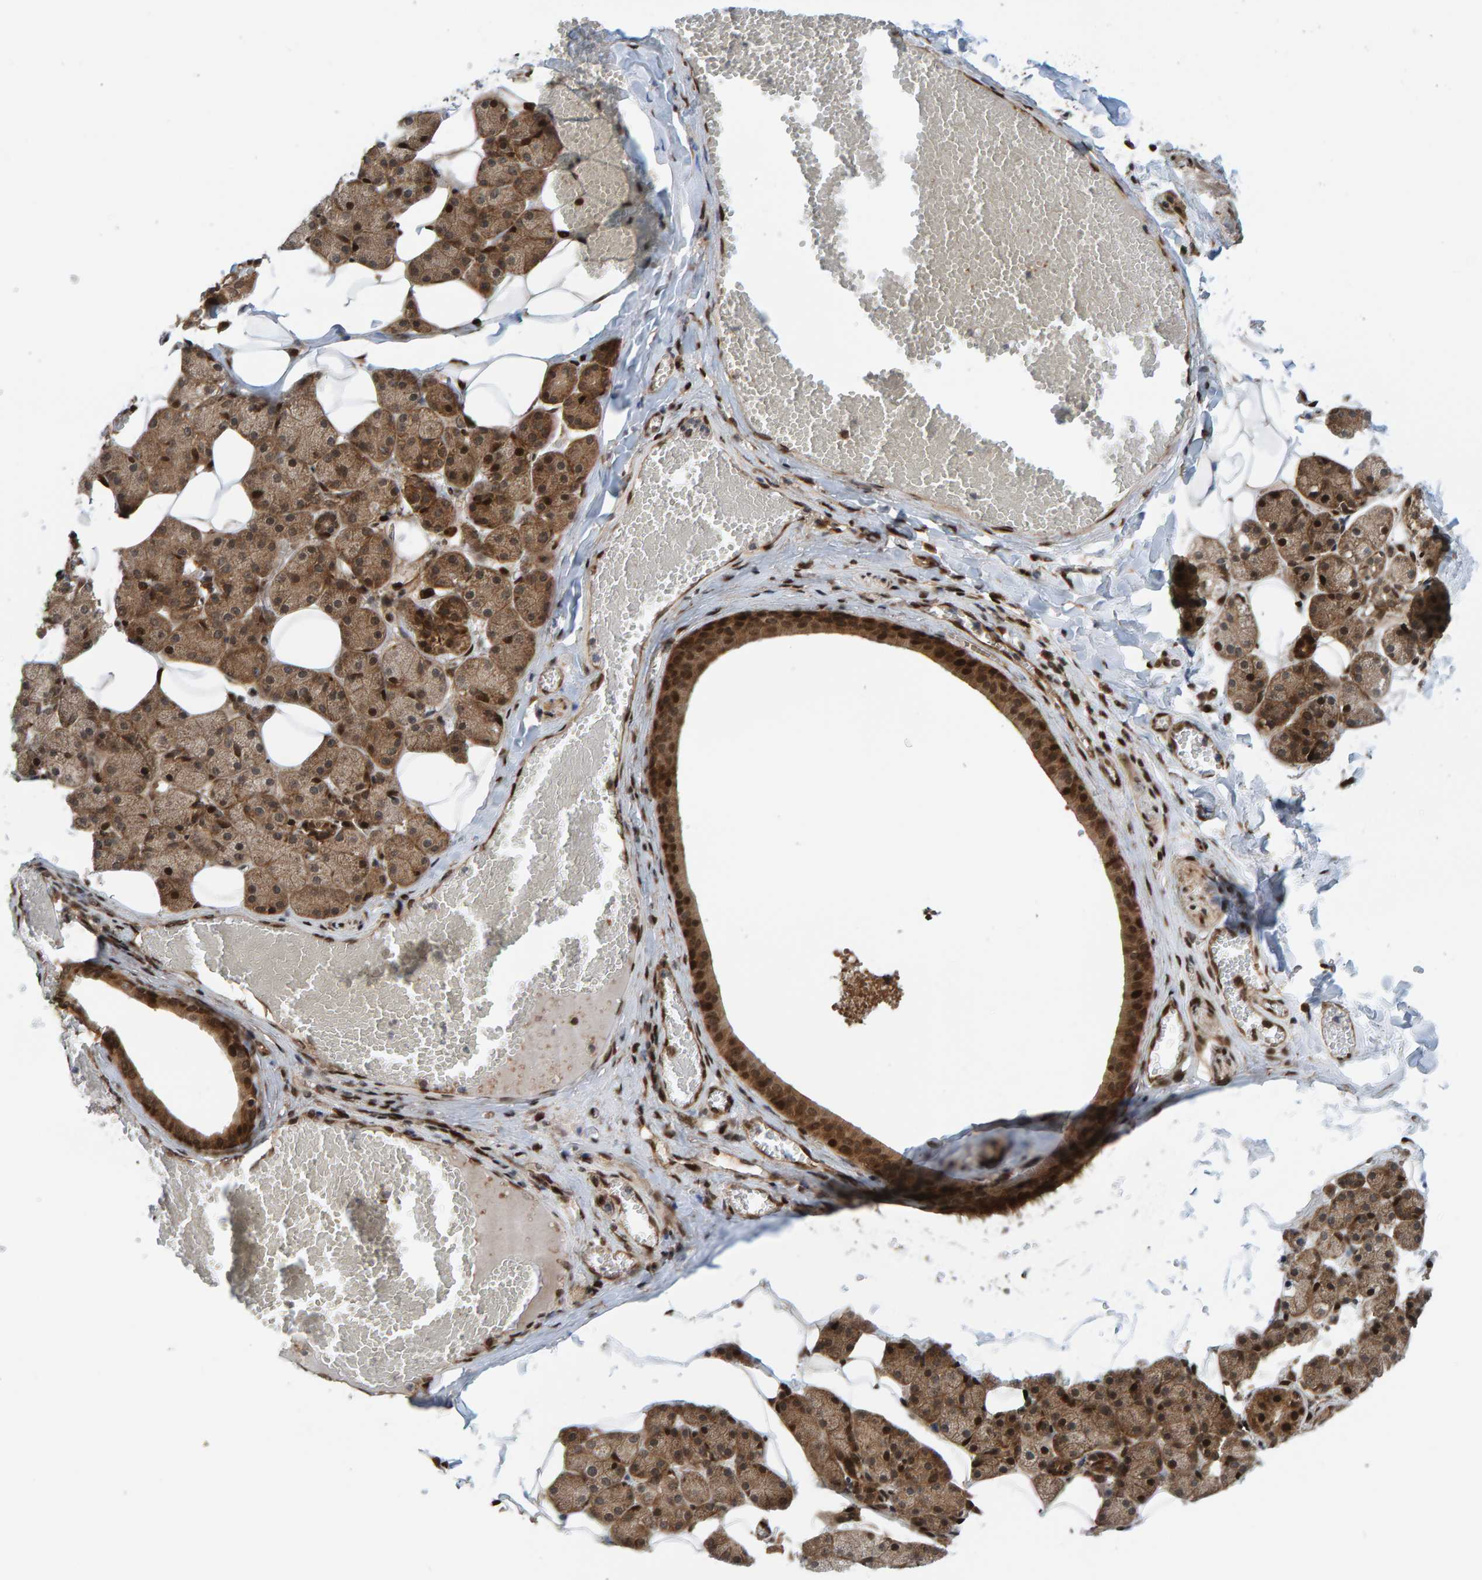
{"staining": {"intensity": "strong", "quantity": ">75%", "location": "cytoplasmic/membranous,nuclear"}, "tissue": "salivary gland", "cell_type": "Glandular cells", "image_type": "normal", "snomed": [{"axis": "morphology", "description": "Normal tissue, NOS"}, {"axis": "topography", "description": "Salivary gland"}], "caption": "Salivary gland stained with DAB immunohistochemistry (IHC) displays high levels of strong cytoplasmic/membranous,nuclear staining in approximately >75% of glandular cells.", "gene": "ZNF366", "patient": {"sex": "female", "age": 33}}